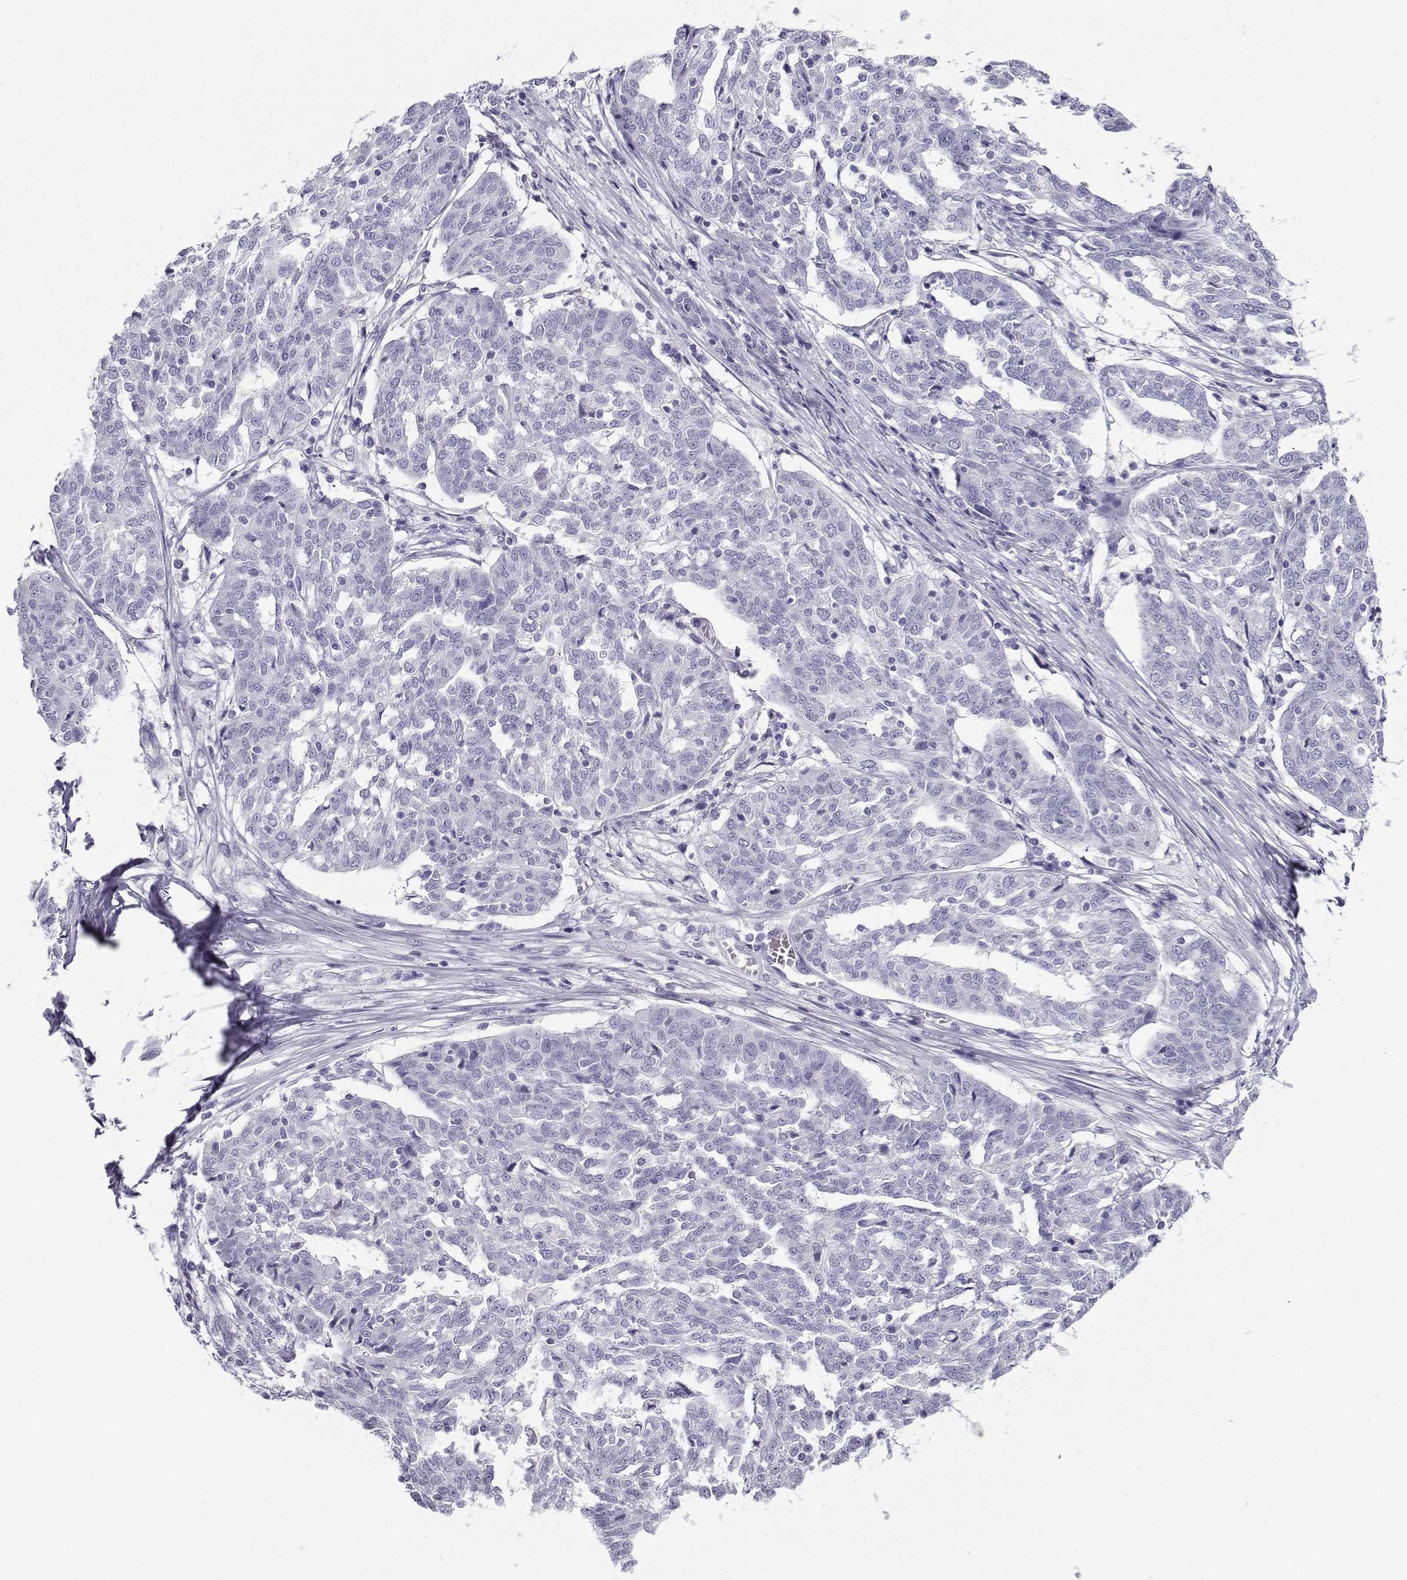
{"staining": {"intensity": "negative", "quantity": "none", "location": "none"}, "tissue": "ovarian cancer", "cell_type": "Tumor cells", "image_type": "cancer", "snomed": [{"axis": "morphology", "description": "Cystadenocarcinoma, serous, NOS"}, {"axis": "topography", "description": "Ovary"}], "caption": "Immunohistochemistry (IHC) of human serous cystadenocarcinoma (ovarian) demonstrates no positivity in tumor cells.", "gene": "CABS1", "patient": {"sex": "female", "age": 67}}